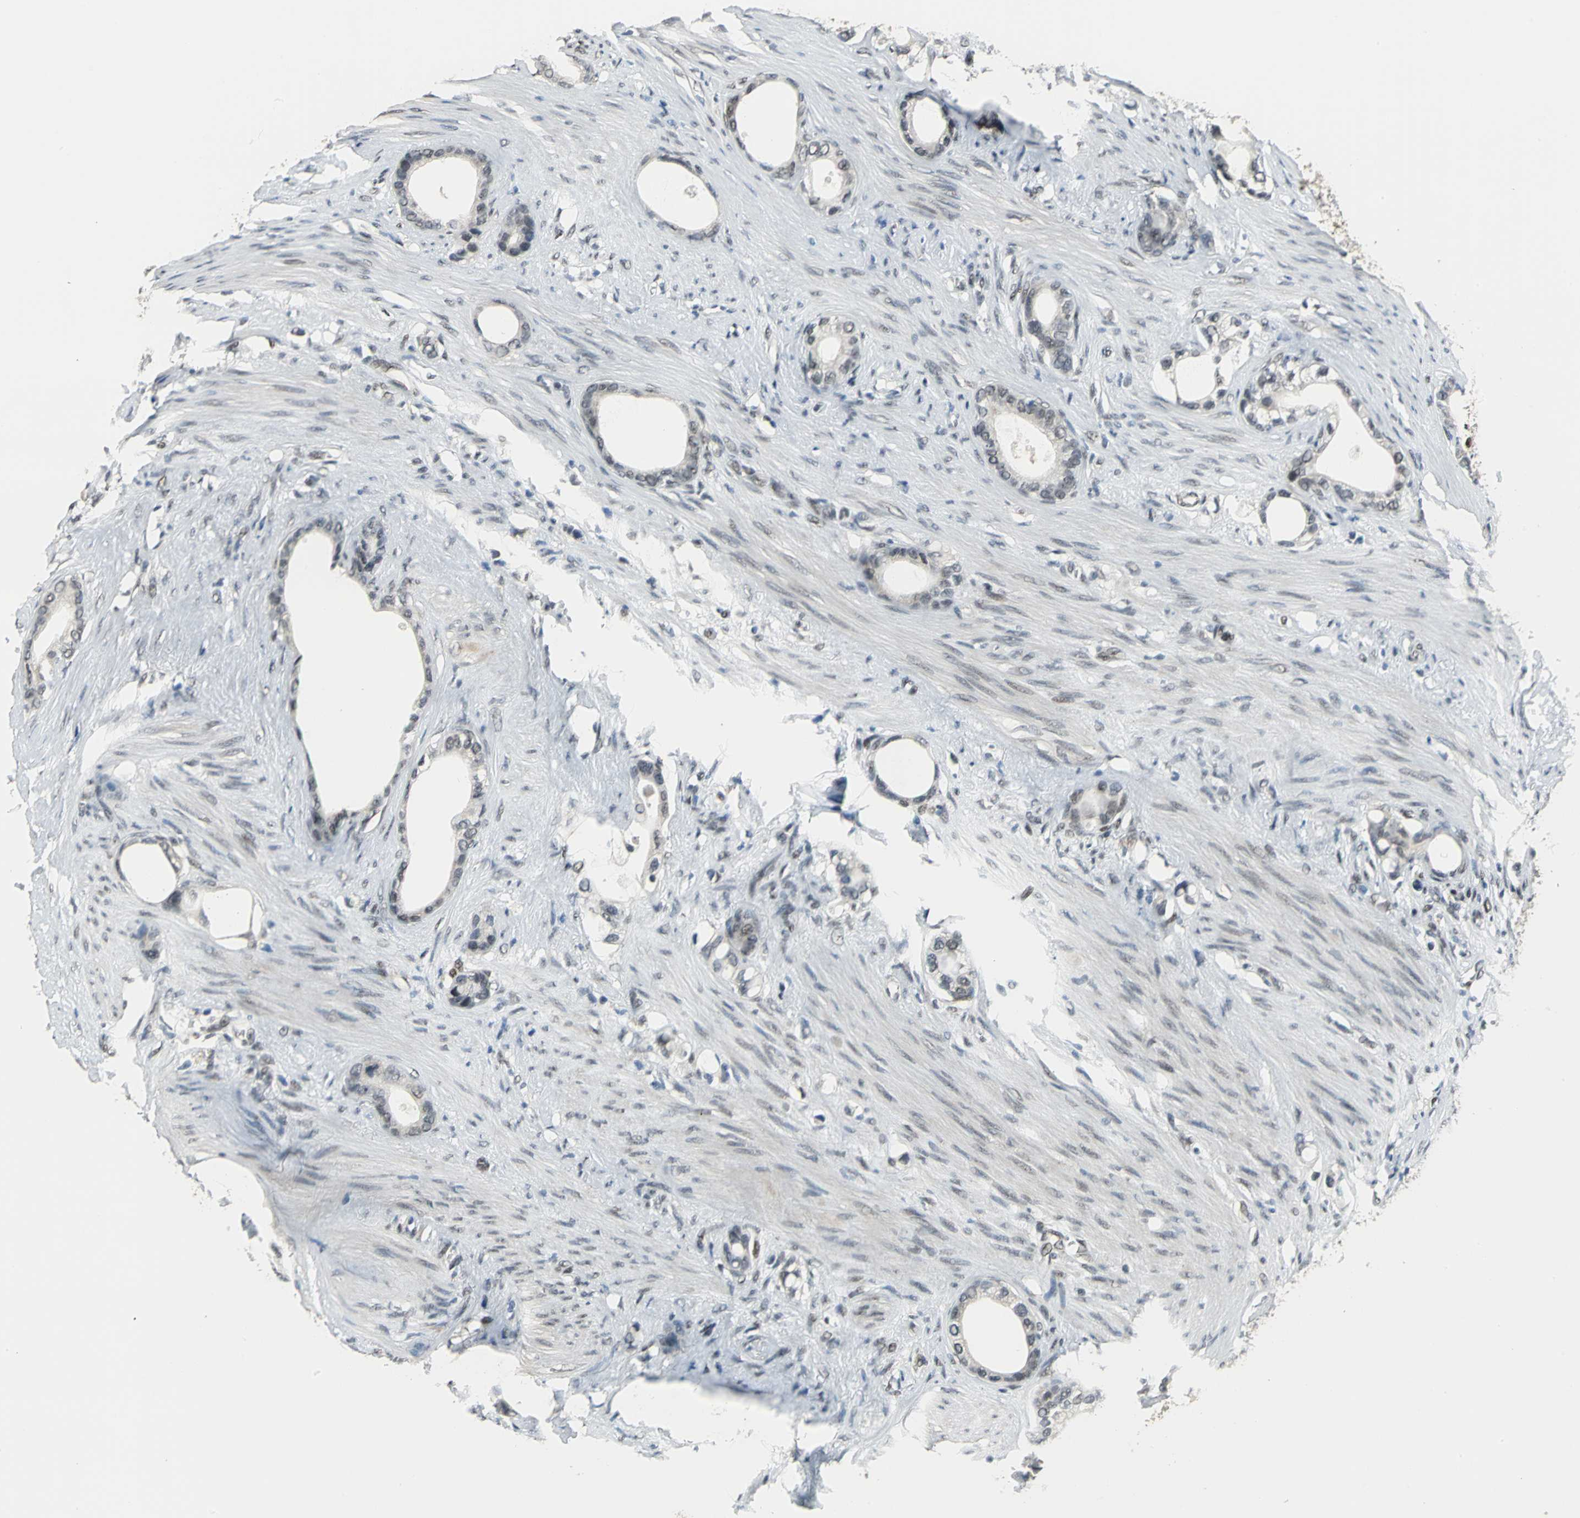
{"staining": {"intensity": "negative", "quantity": "none", "location": "none"}, "tissue": "stomach cancer", "cell_type": "Tumor cells", "image_type": "cancer", "snomed": [{"axis": "morphology", "description": "Adenocarcinoma, NOS"}, {"axis": "topography", "description": "Stomach"}], "caption": "The immunohistochemistry image has no significant staining in tumor cells of adenocarcinoma (stomach) tissue.", "gene": "ELF2", "patient": {"sex": "female", "age": 75}}